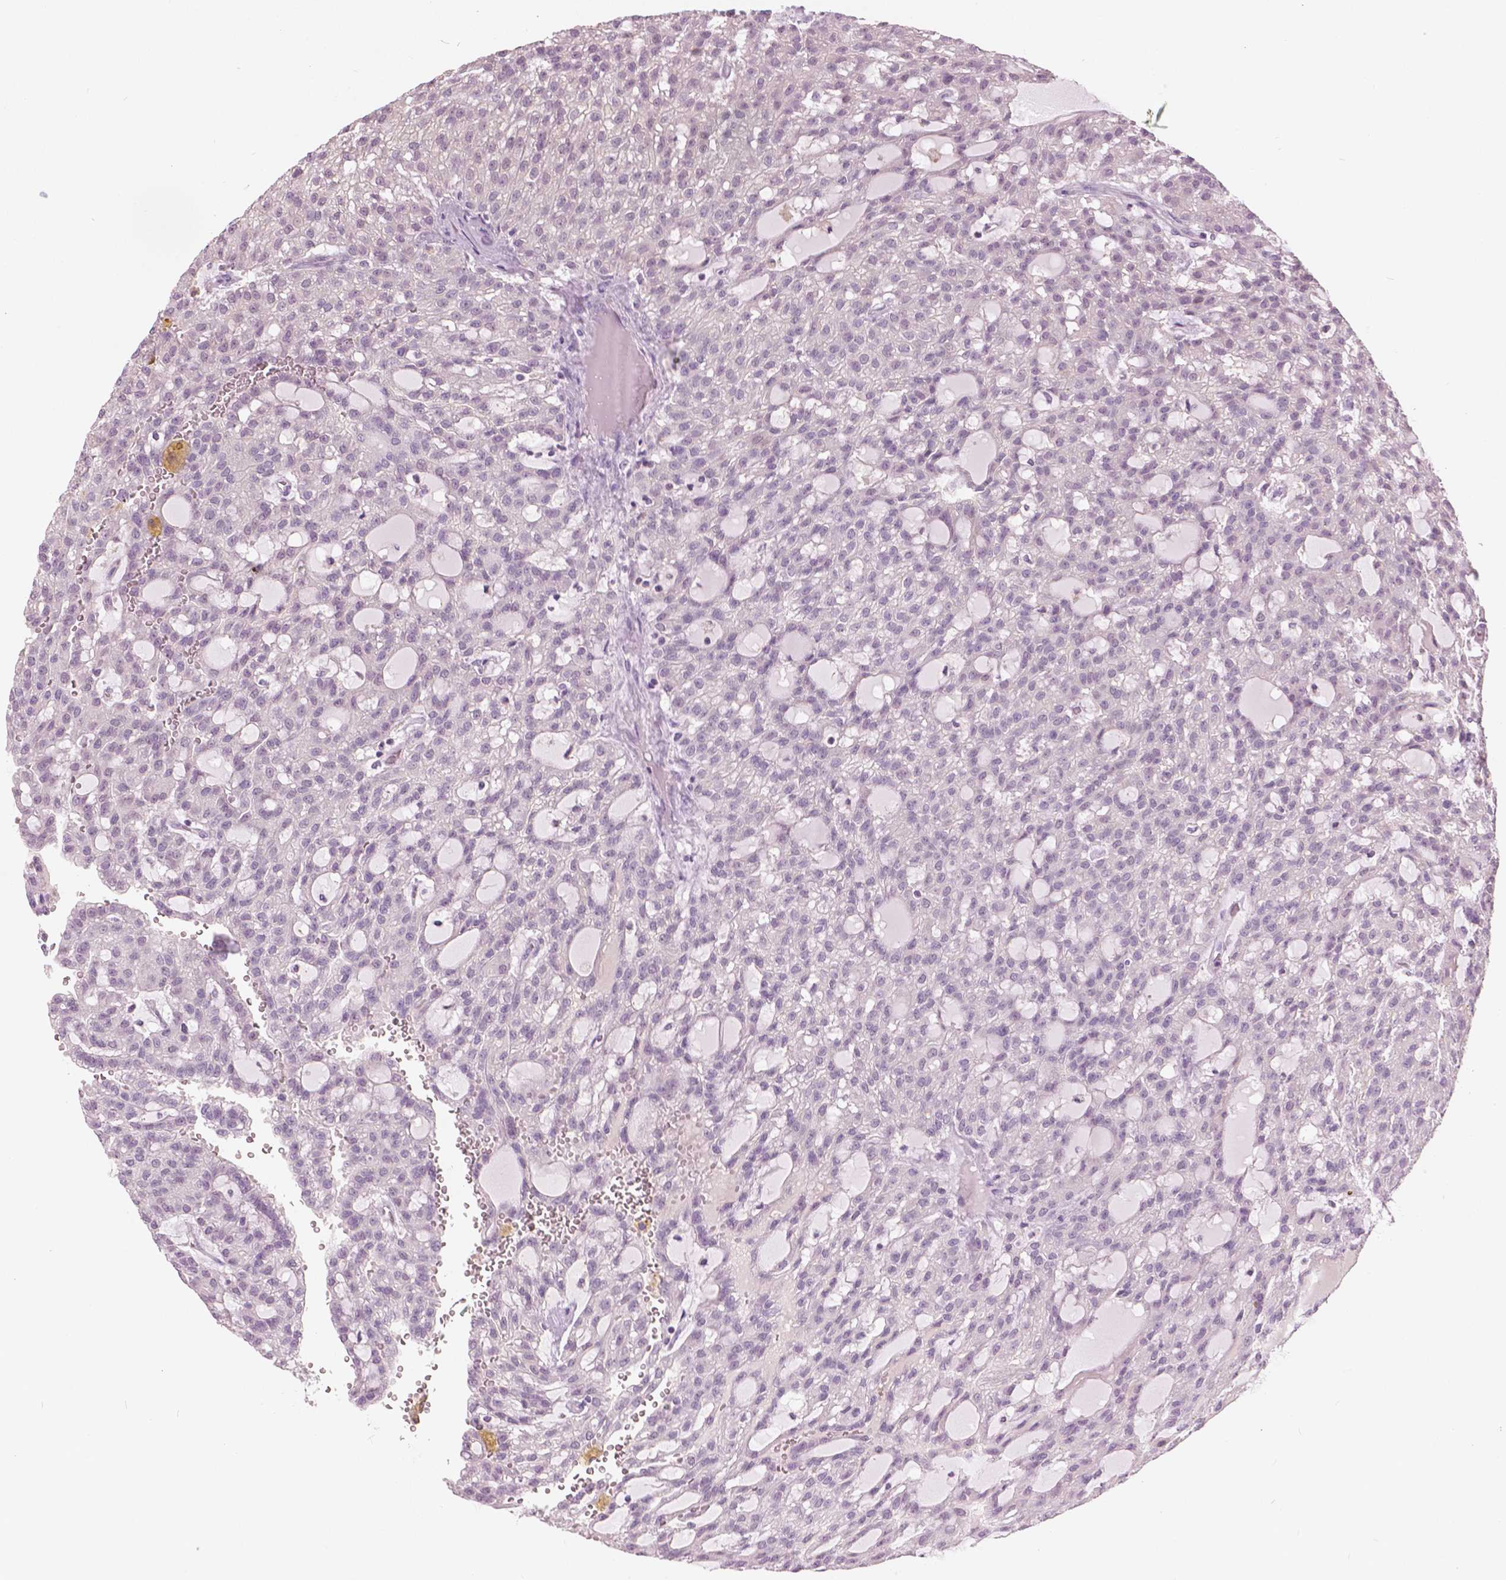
{"staining": {"intensity": "negative", "quantity": "none", "location": "none"}, "tissue": "renal cancer", "cell_type": "Tumor cells", "image_type": "cancer", "snomed": [{"axis": "morphology", "description": "Adenocarcinoma, NOS"}, {"axis": "topography", "description": "Kidney"}], "caption": "Immunohistochemistry histopathology image of human renal cancer (adenocarcinoma) stained for a protein (brown), which reveals no expression in tumor cells.", "gene": "GALM", "patient": {"sex": "male", "age": 63}}